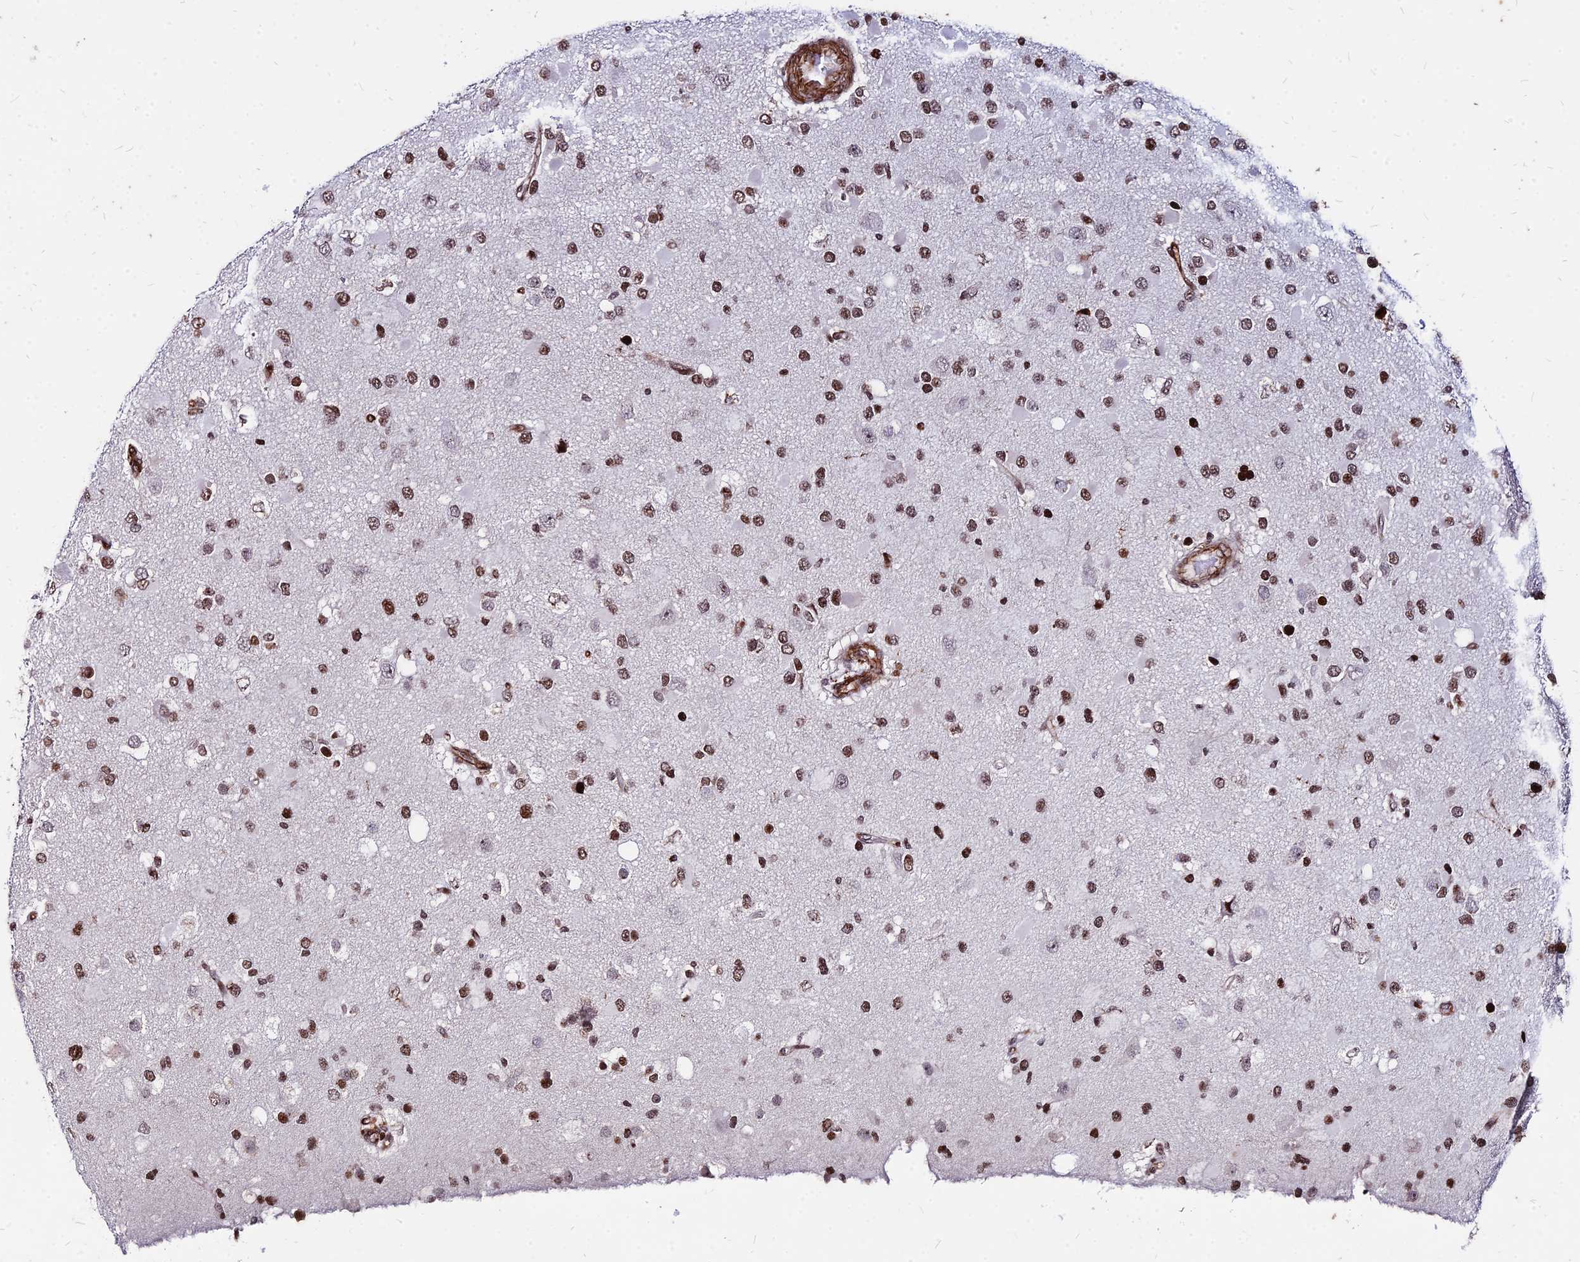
{"staining": {"intensity": "moderate", "quantity": ">75%", "location": "nuclear"}, "tissue": "glioma", "cell_type": "Tumor cells", "image_type": "cancer", "snomed": [{"axis": "morphology", "description": "Glioma, malignant, High grade"}, {"axis": "topography", "description": "Brain"}], "caption": "Immunohistochemistry of human glioma exhibits medium levels of moderate nuclear positivity in approximately >75% of tumor cells. (DAB (3,3'-diaminobenzidine) IHC, brown staining for protein, blue staining for nuclei).", "gene": "NYAP2", "patient": {"sex": "male", "age": 53}}